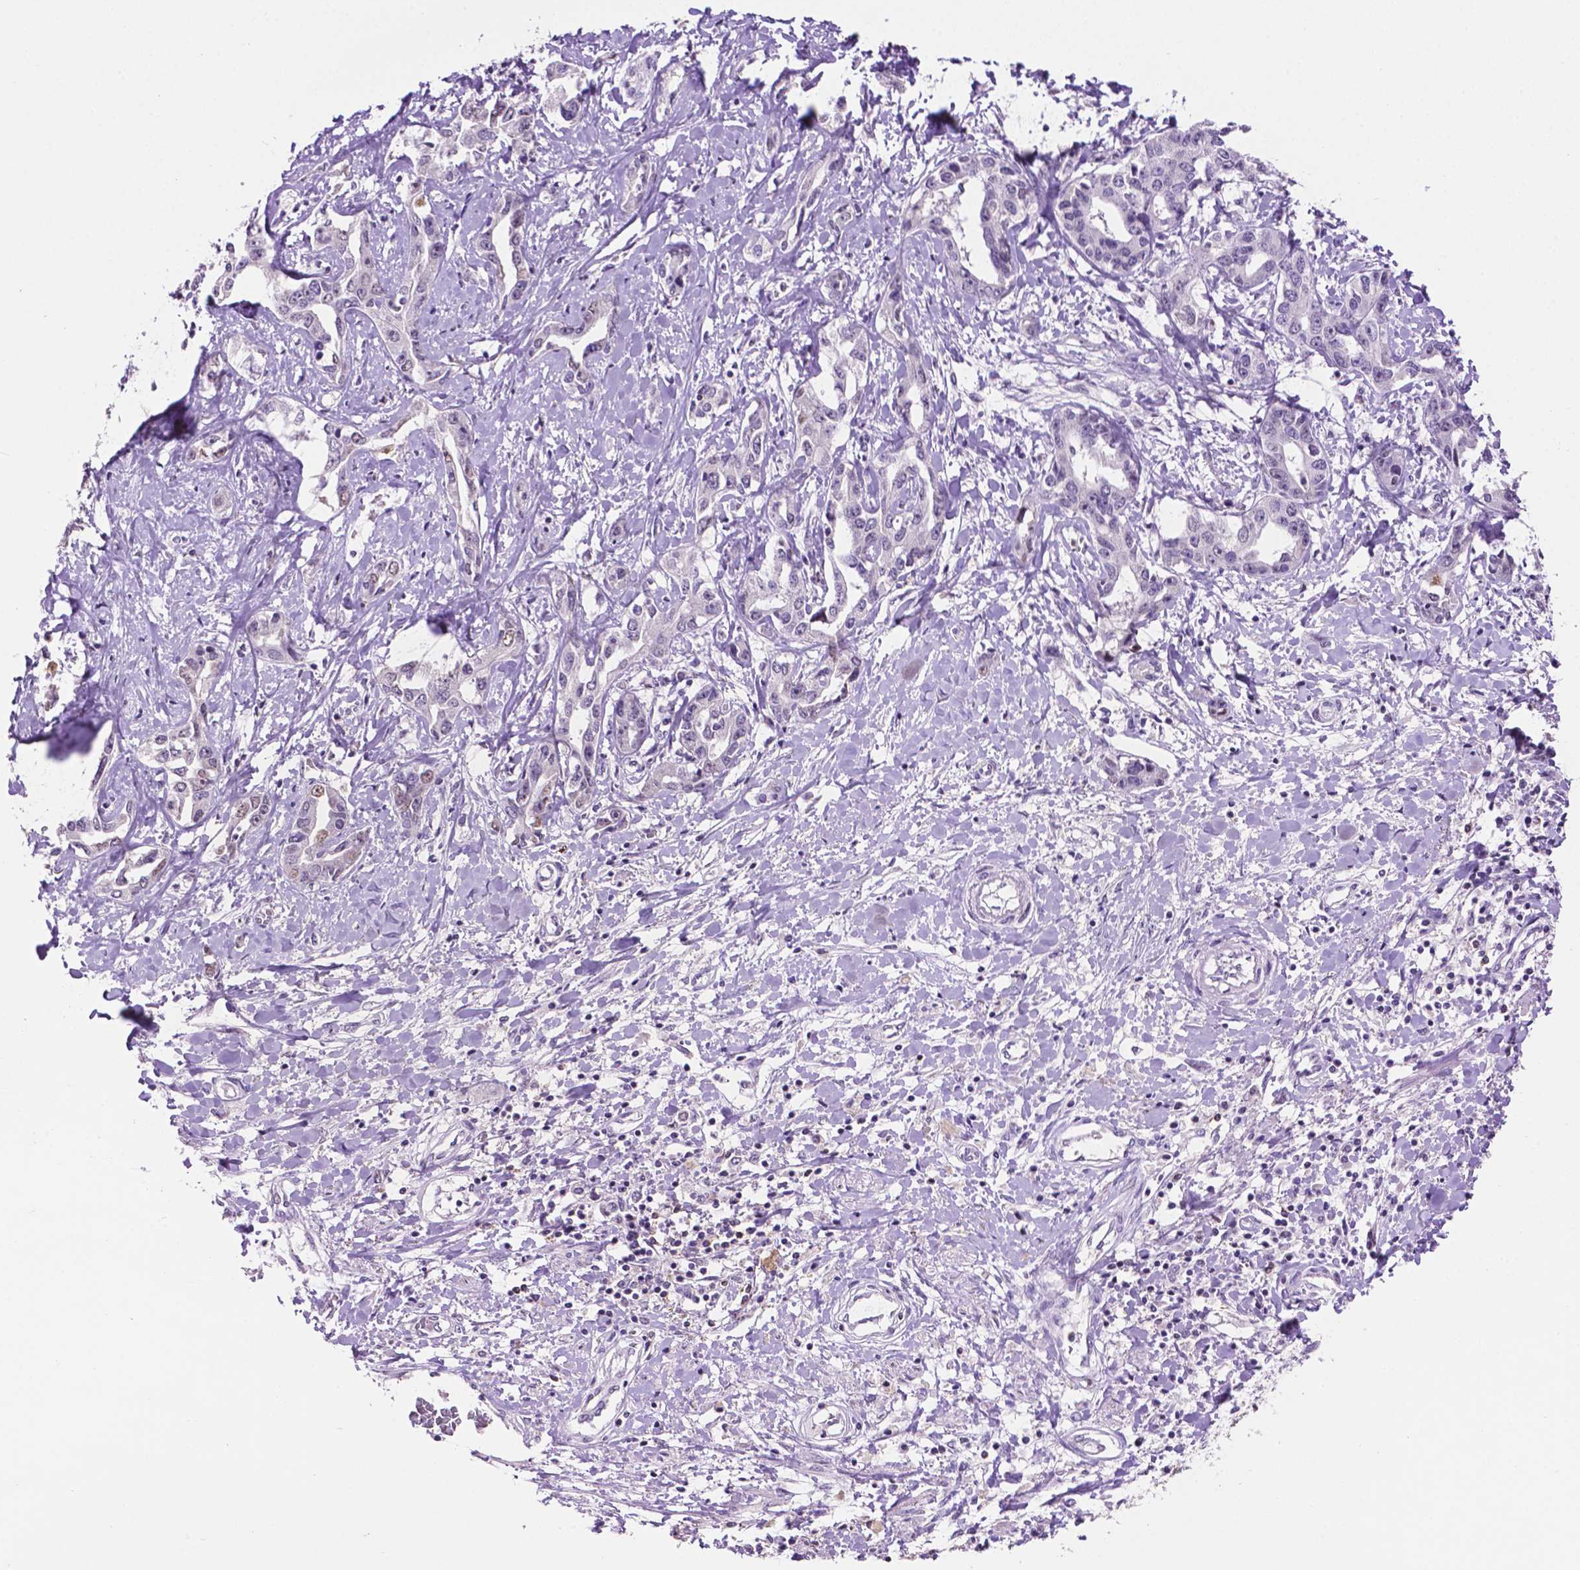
{"staining": {"intensity": "weak", "quantity": "<25%", "location": "nuclear"}, "tissue": "liver cancer", "cell_type": "Tumor cells", "image_type": "cancer", "snomed": [{"axis": "morphology", "description": "Cholangiocarcinoma"}, {"axis": "topography", "description": "Liver"}], "caption": "This micrograph is of liver cancer stained with immunohistochemistry to label a protein in brown with the nuclei are counter-stained blue. There is no positivity in tumor cells.", "gene": "PTPN6", "patient": {"sex": "male", "age": 59}}